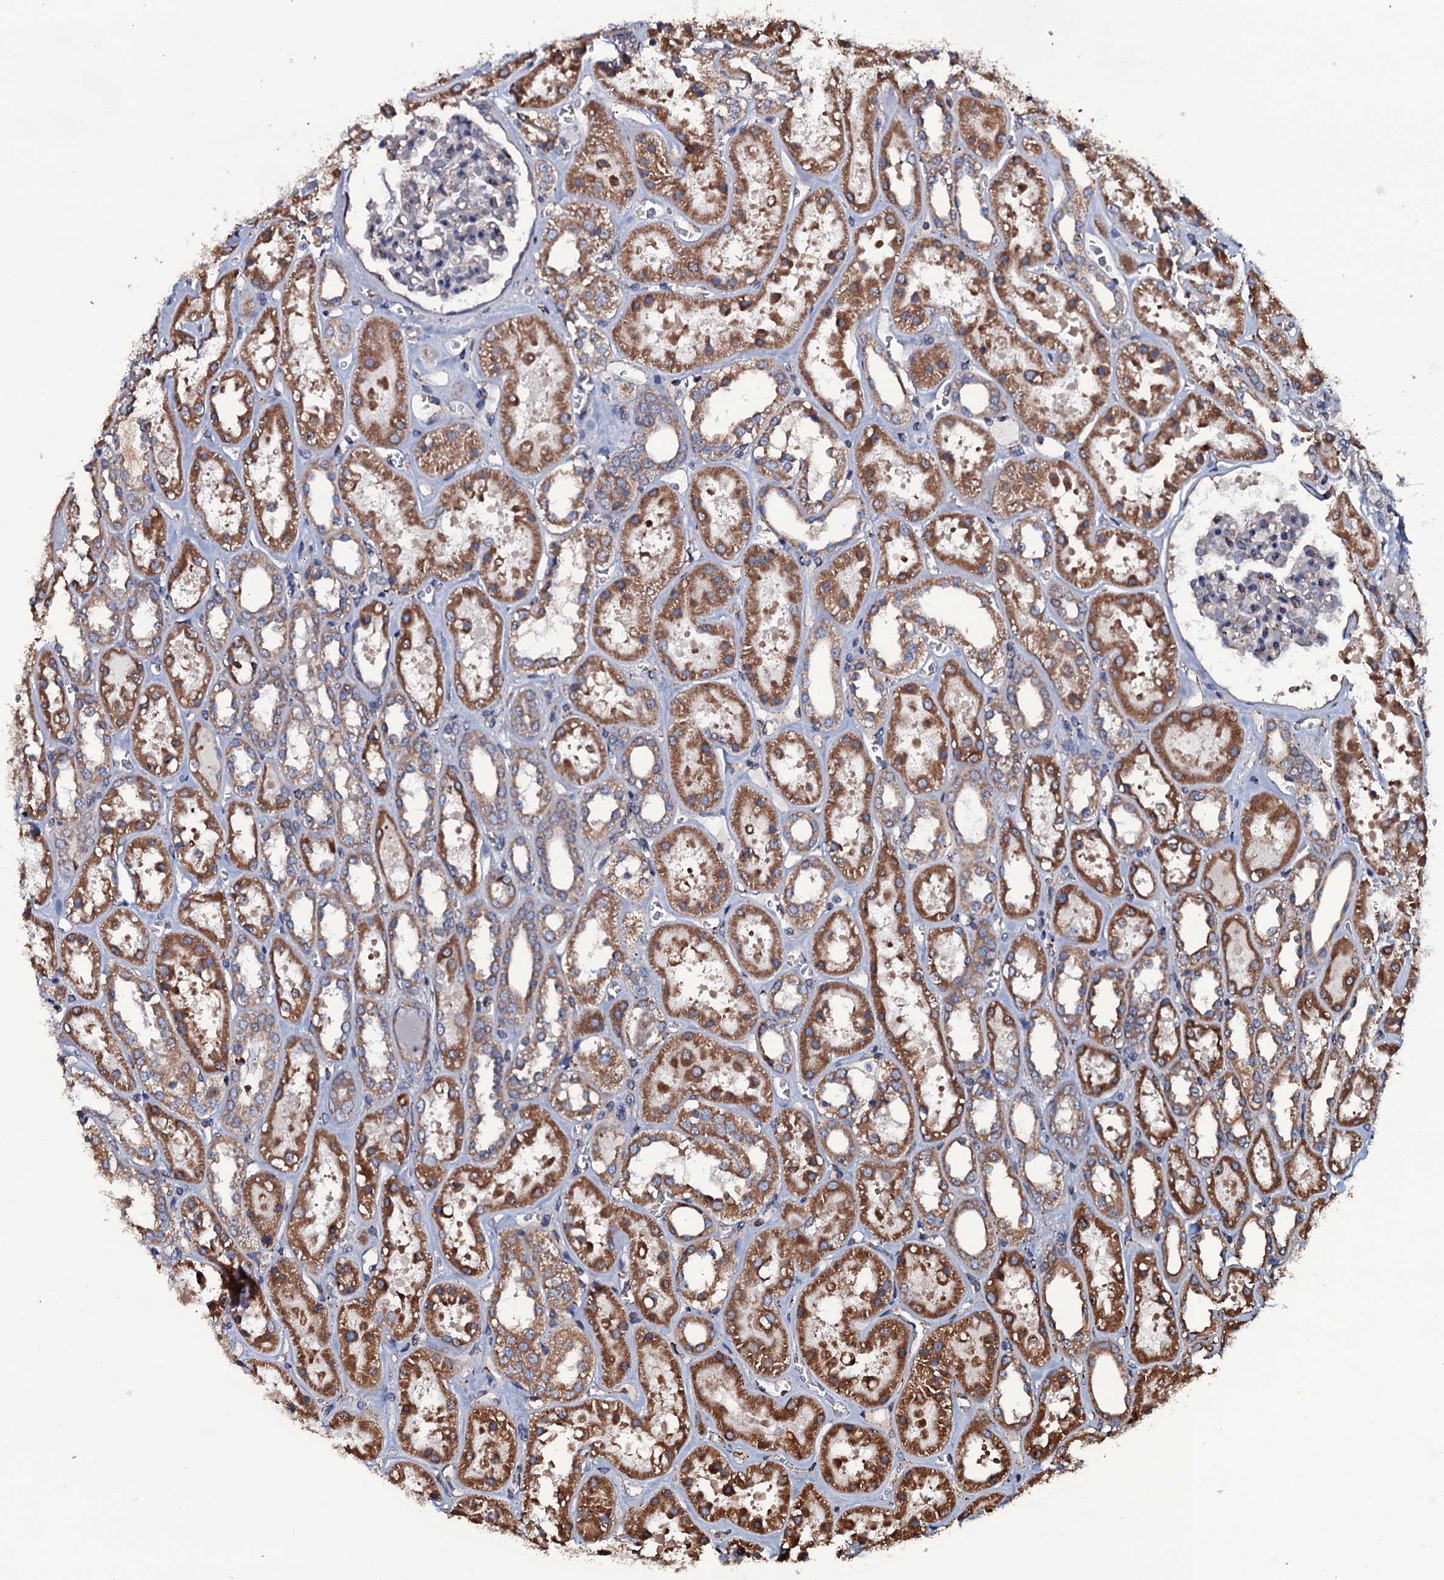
{"staining": {"intensity": "moderate", "quantity": "<25%", "location": "cytoplasmic/membranous"}, "tissue": "kidney", "cell_type": "Cells in glomeruli", "image_type": "normal", "snomed": [{"axis": "morphology", "description": "Normal tissue, NOS"}, {"axis": "topography", "description": "Kidney"}], "caption": "This is a photomicrograph of IHC staining of unremarkable kidney, which shows moderate expression in the cytoplasmic/membranous of cells in glomeruli.", "gene": "RAB12", "patient": {"sex": "female", "age": 41}}